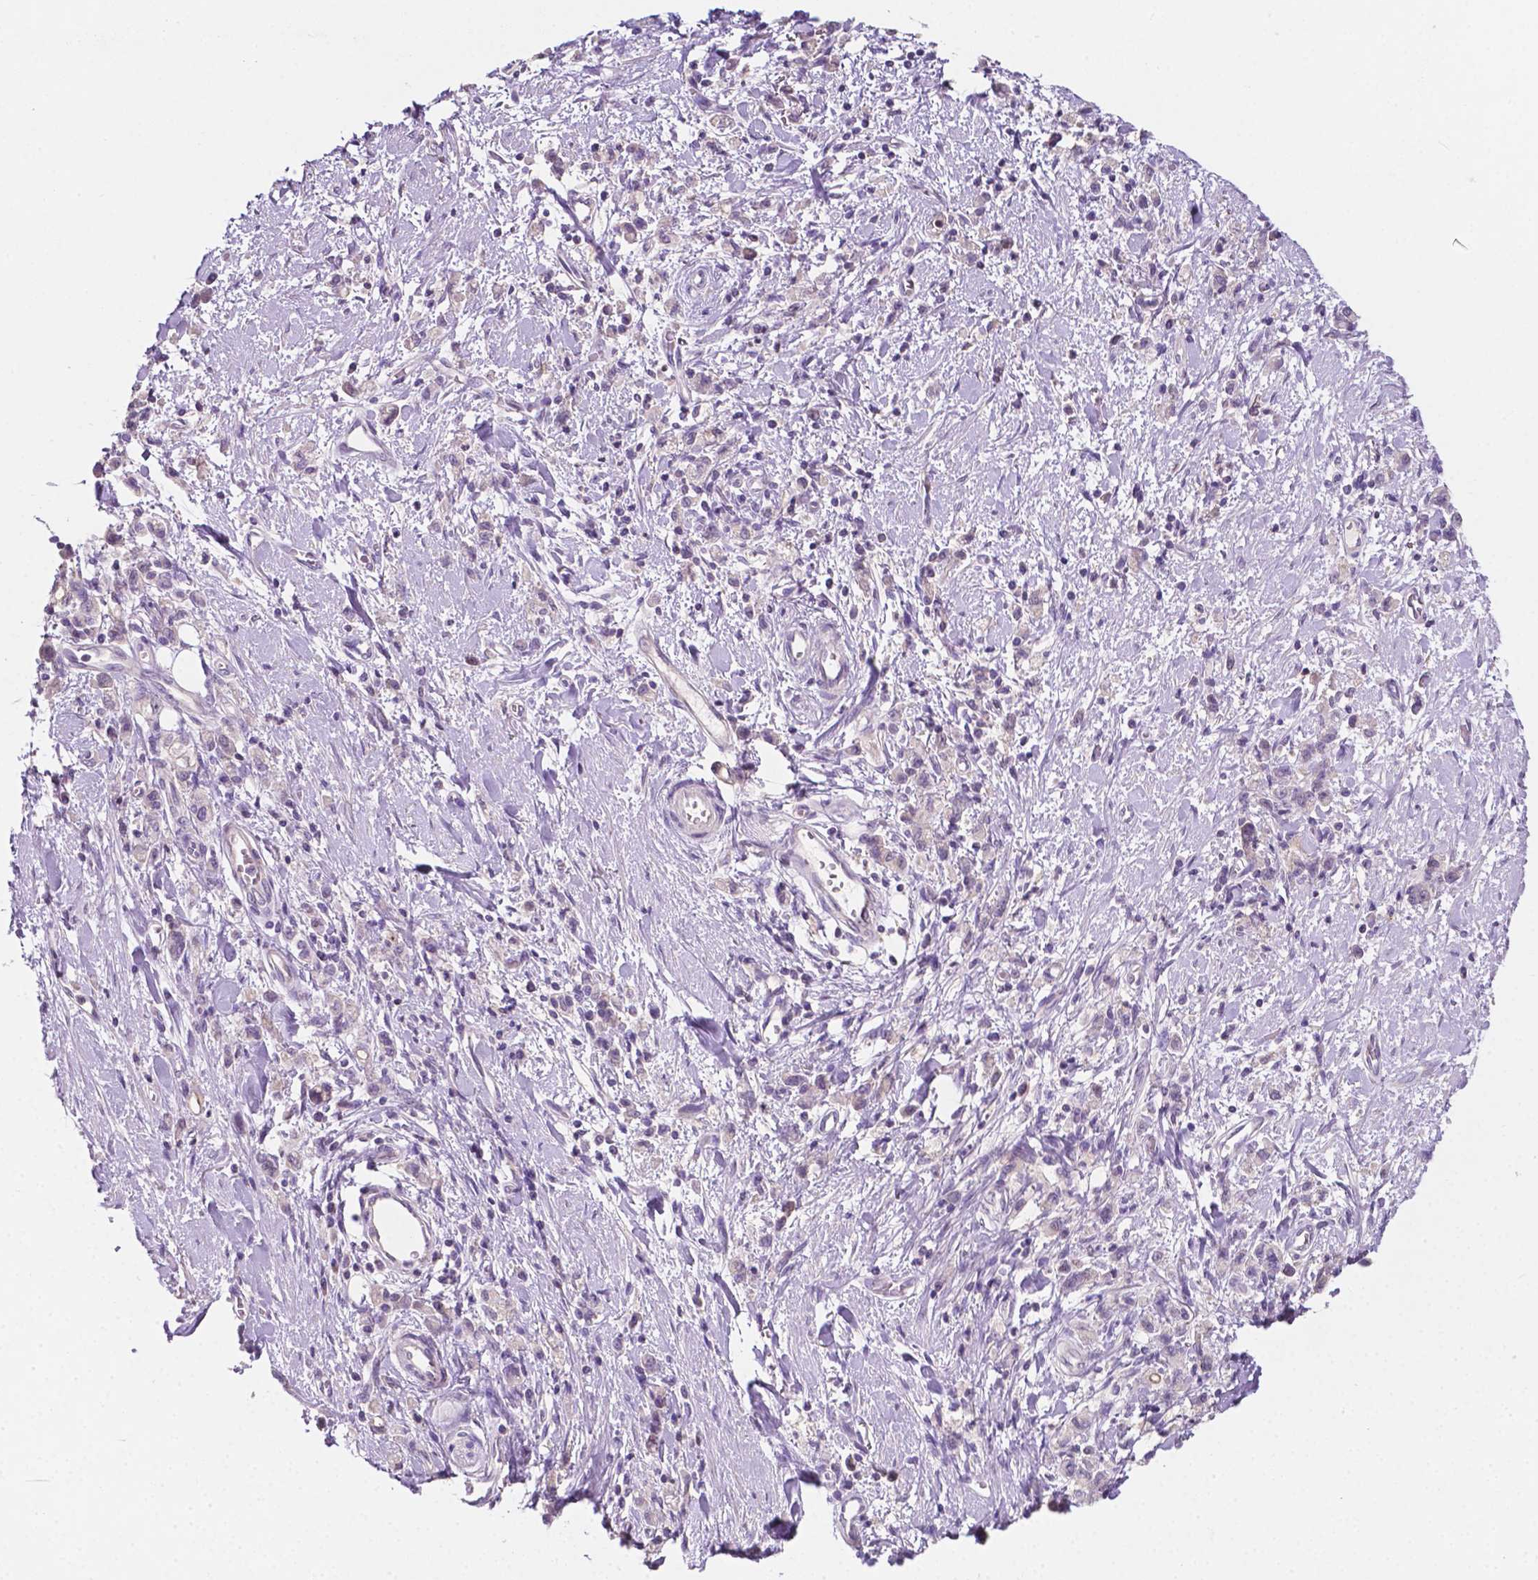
{"staining": {"intensity": "negative", "quantity": "none", "location": "none"}, "tissue": "stomach cancer", "cell_type": "Tumor cells", "image_type": "cancer", "snomed": [{"axis": "morphology", "description": "Adenocarcinoma, NOS"}, {"axis": "topography", "description": "Stomach"}], "caption": "Immunohistochemistry (IHC) image of human stomach cancer stained for a protein (brown), which displays no expression in tumor cells.", "gene": "EGFR", "patient": {"sex": "male", "age": 77}}